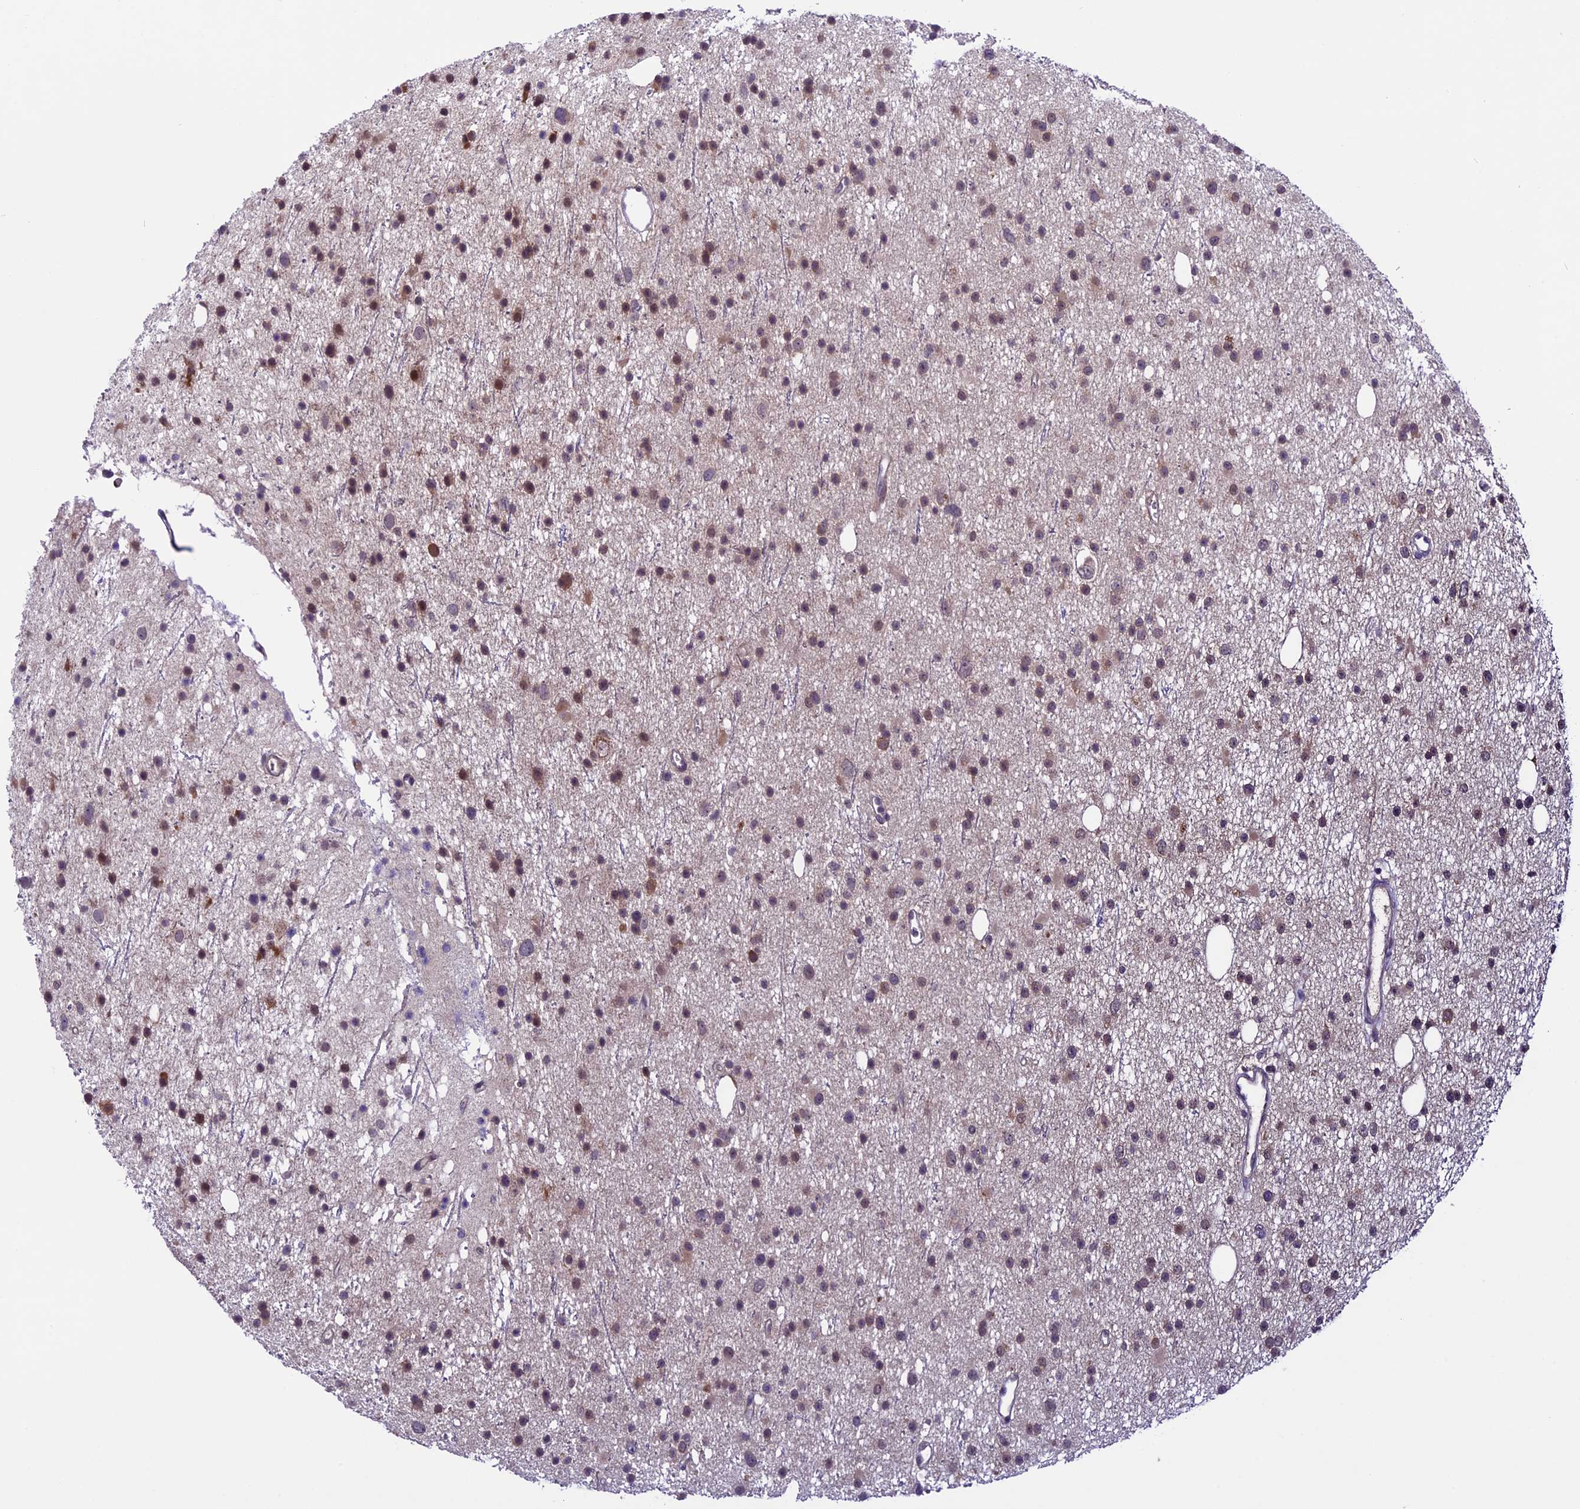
{"staining": {"intensity": "moderate", "quantity": "<25%", "location": "cytoplasmic/membranous,nuclear"}, "tissue": "glioma", "cell_type": "Tumor cells", "image_type": "cancer", "snomed": [{"axis": "morphology", "description": "Glioma, malignant, Low grade"}, {"axis": "topography", "description": "Cerebral cortex"}], "caption": "A high-resolution micrograph shows immunohistochemistry staining of glioma, which displays moderate cytoplasmic/membranous and nuclear expression in about <25% of tumor cells. (DAB (3,3'-diaminobenzidine) IHC with brightfield microscopy, high magnification).", "gene": "XKR7", "patient": {"sex": "female", "age": 39}}